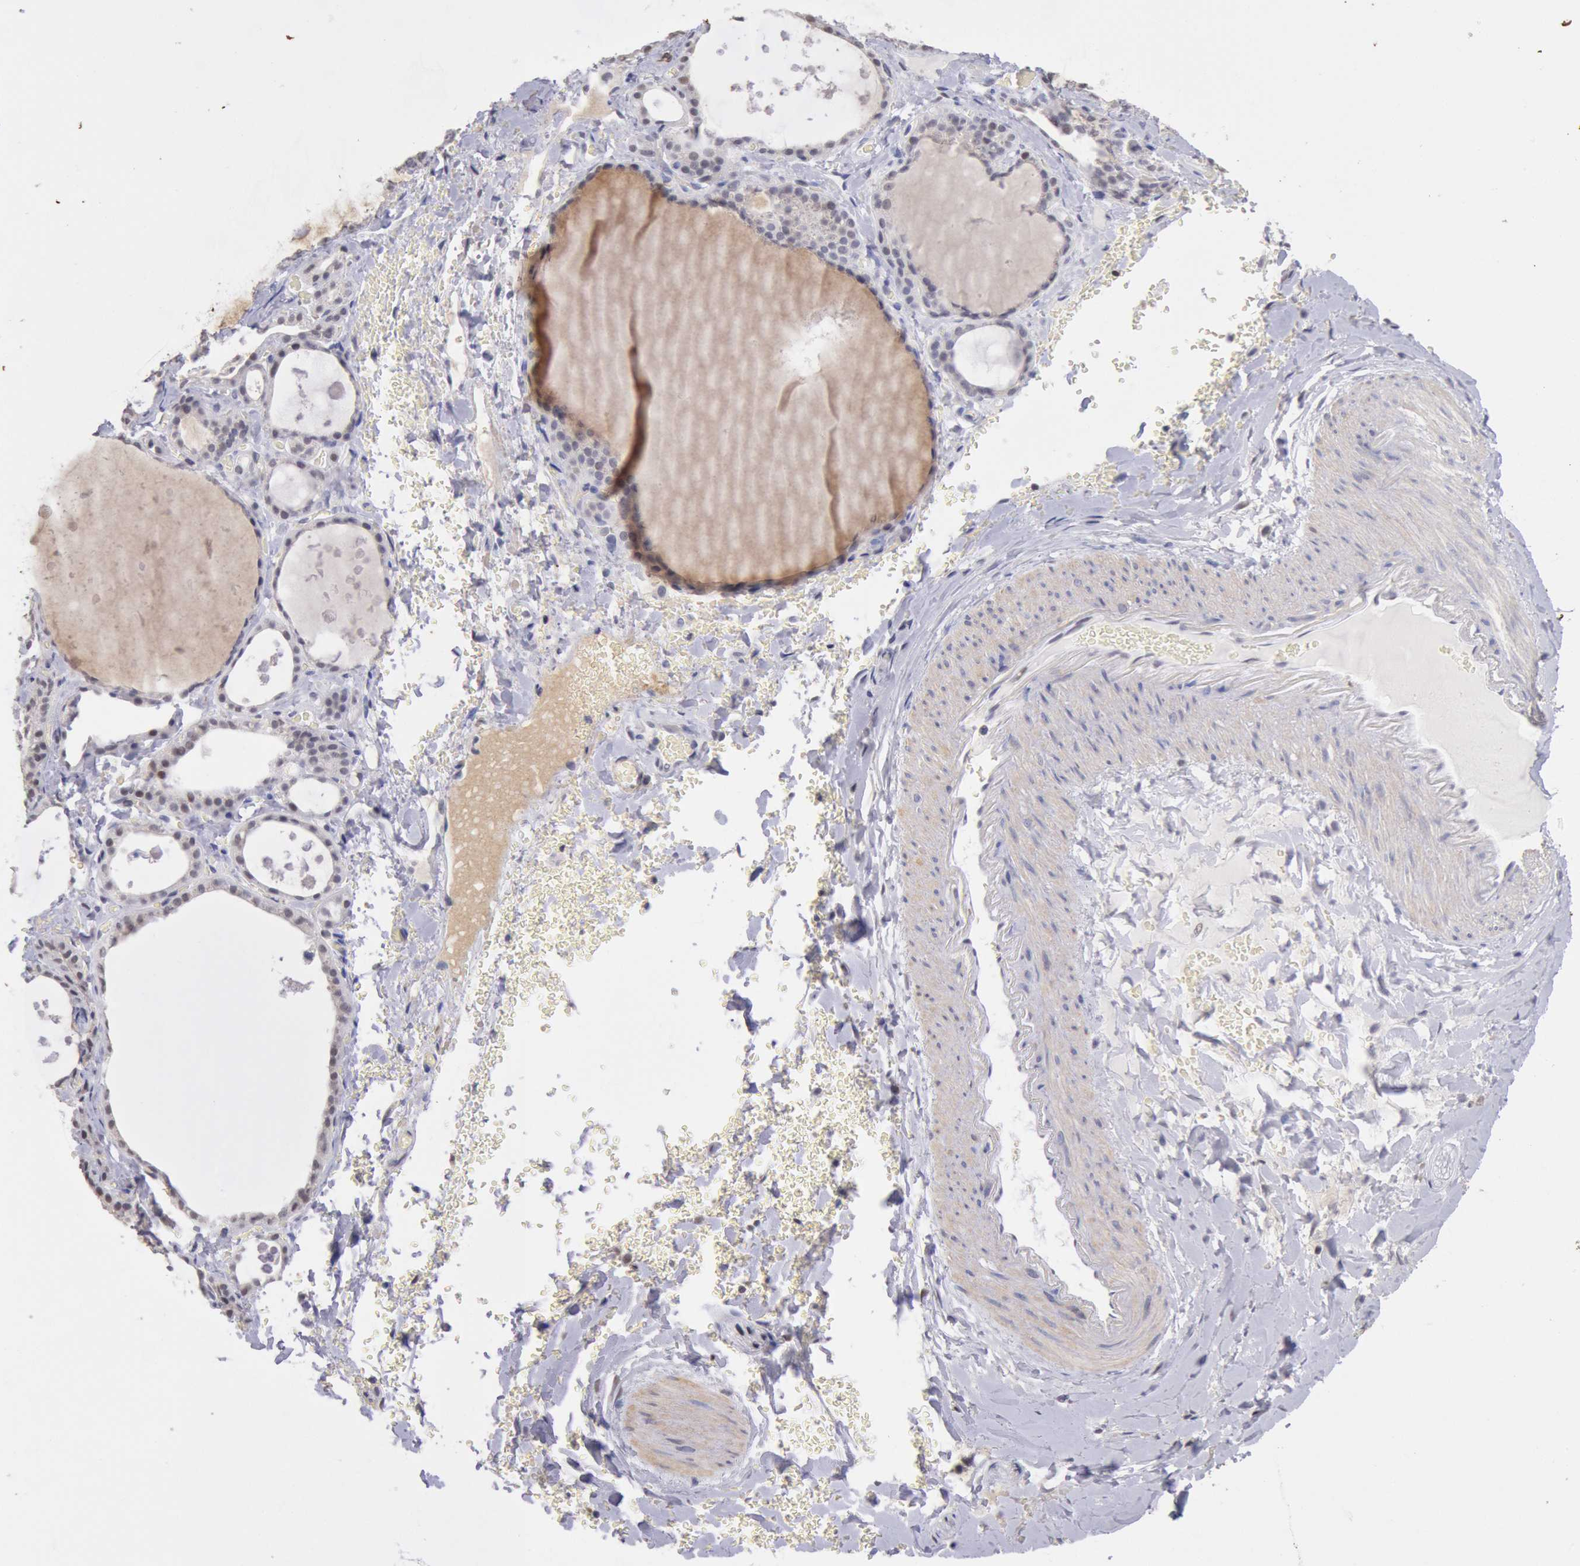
{"staining": {"intensity": "weak", "quantity": ">75%", "location": "nuclear"}, "tissue": "thyroid gland", "cell_type": "Glandular cells", "image_type": "normal", "snomed": [{"axis": "morphology", "description": "Normal tissue, NOS"}, {"axis": "topography", "description": "Thyroid gland"}], "caption": "Immunohistochemistry histopathology image of benign thyroid gland stained for a protein (brown), which reveals low levels of weak nuclear staining in about >75% of glandular cells.", "gene": "MYH6", "patient": {"sex": "male", "age": 61}}